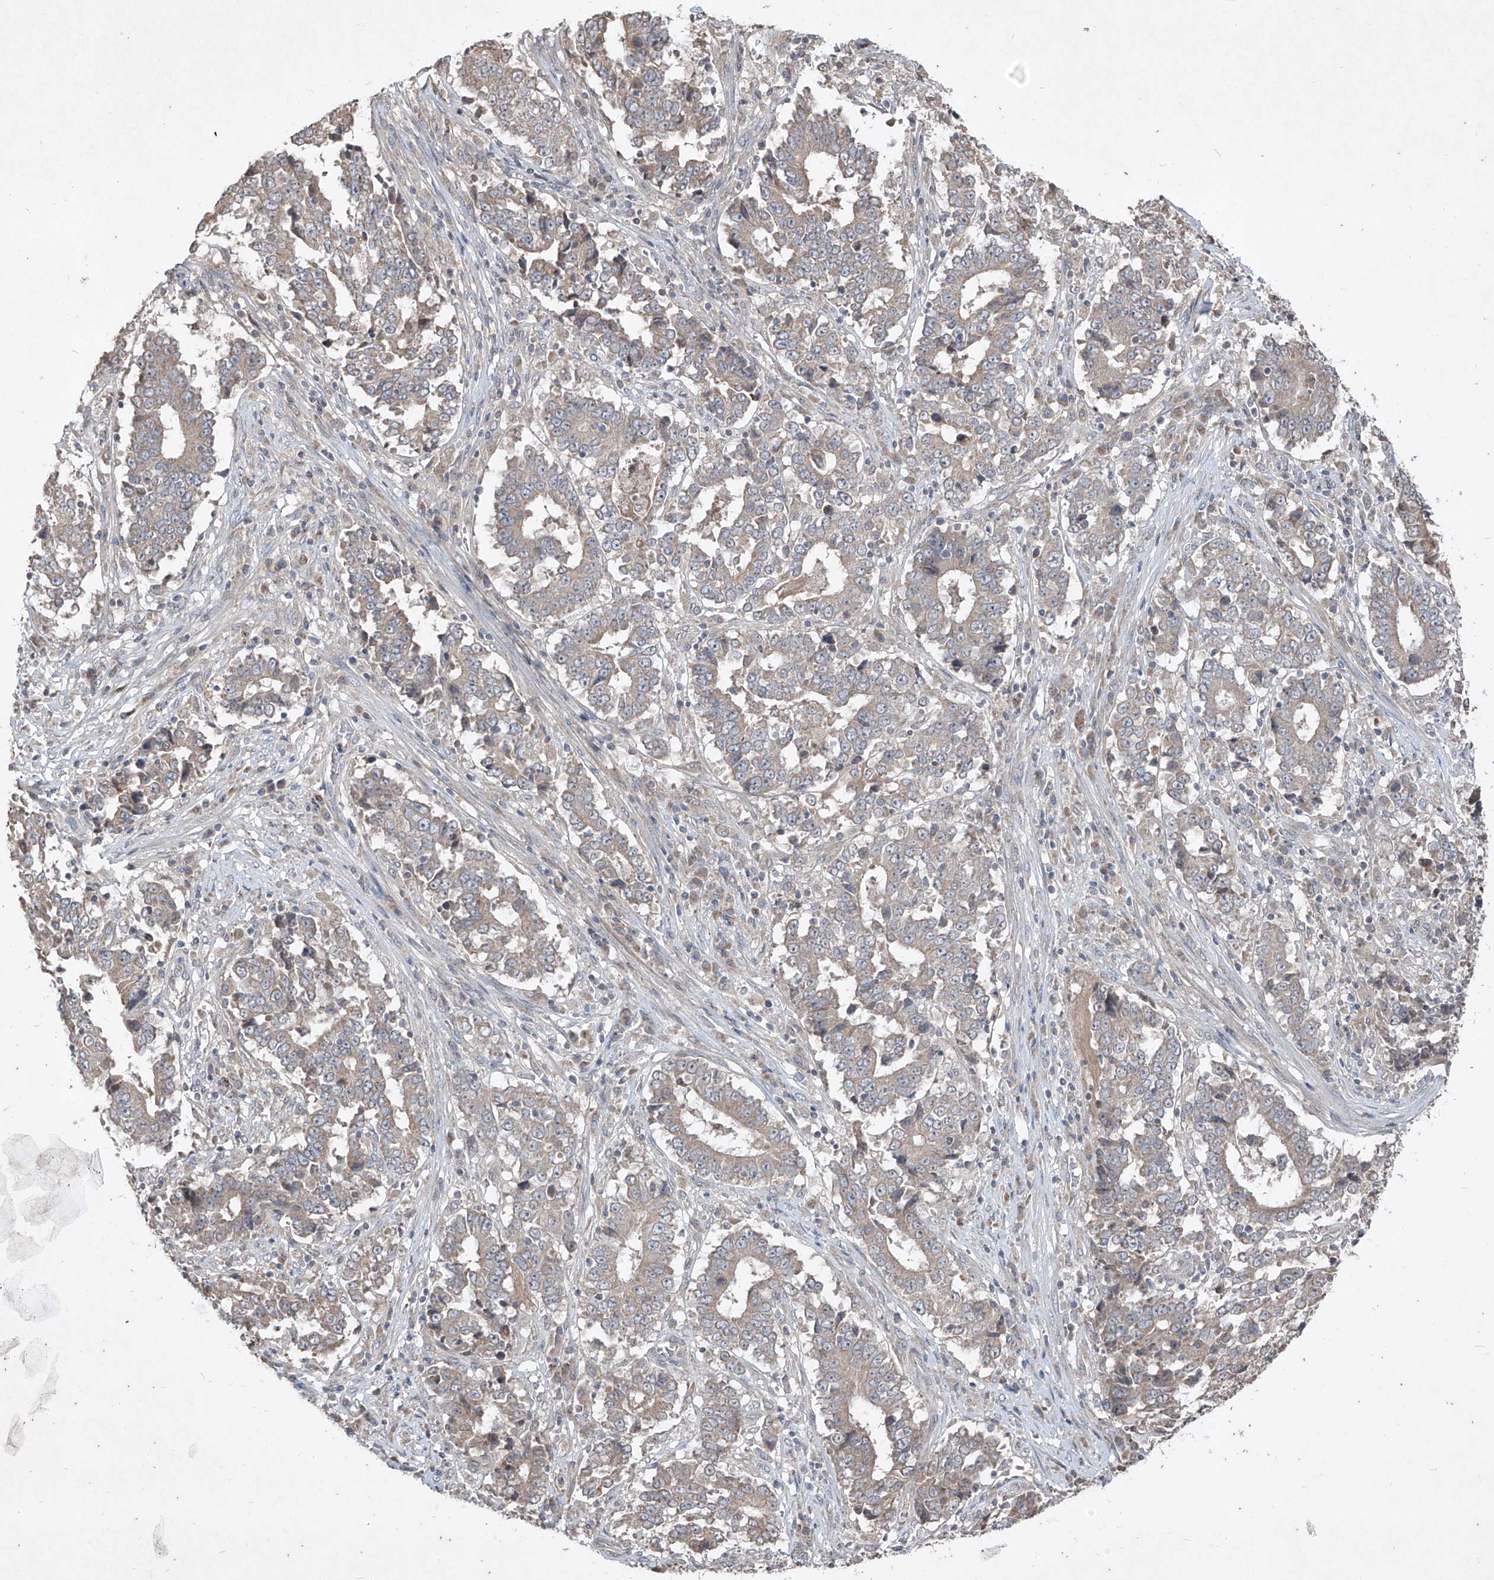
{"staining": {"intensity": "weak", "quantity": "25%-75%", "location": "cytoplasmic/membranous"}, "tissue": "stomach cancer", "cell_type": "Tumor cells", "image_type": "cancer", "snomed": [{"axis": "morphology", "description": "Adenocarcinoma, NOS"}, {"axis": "topography", "description": "Stomach"}], "caption": "The immunohistochemical stain highlights weak cytoplasmic/membranous expression in tumor cells of stomach cancer tissue.", "gene": "ABCD3", "patient": {"sex": "male", "age": 59}}